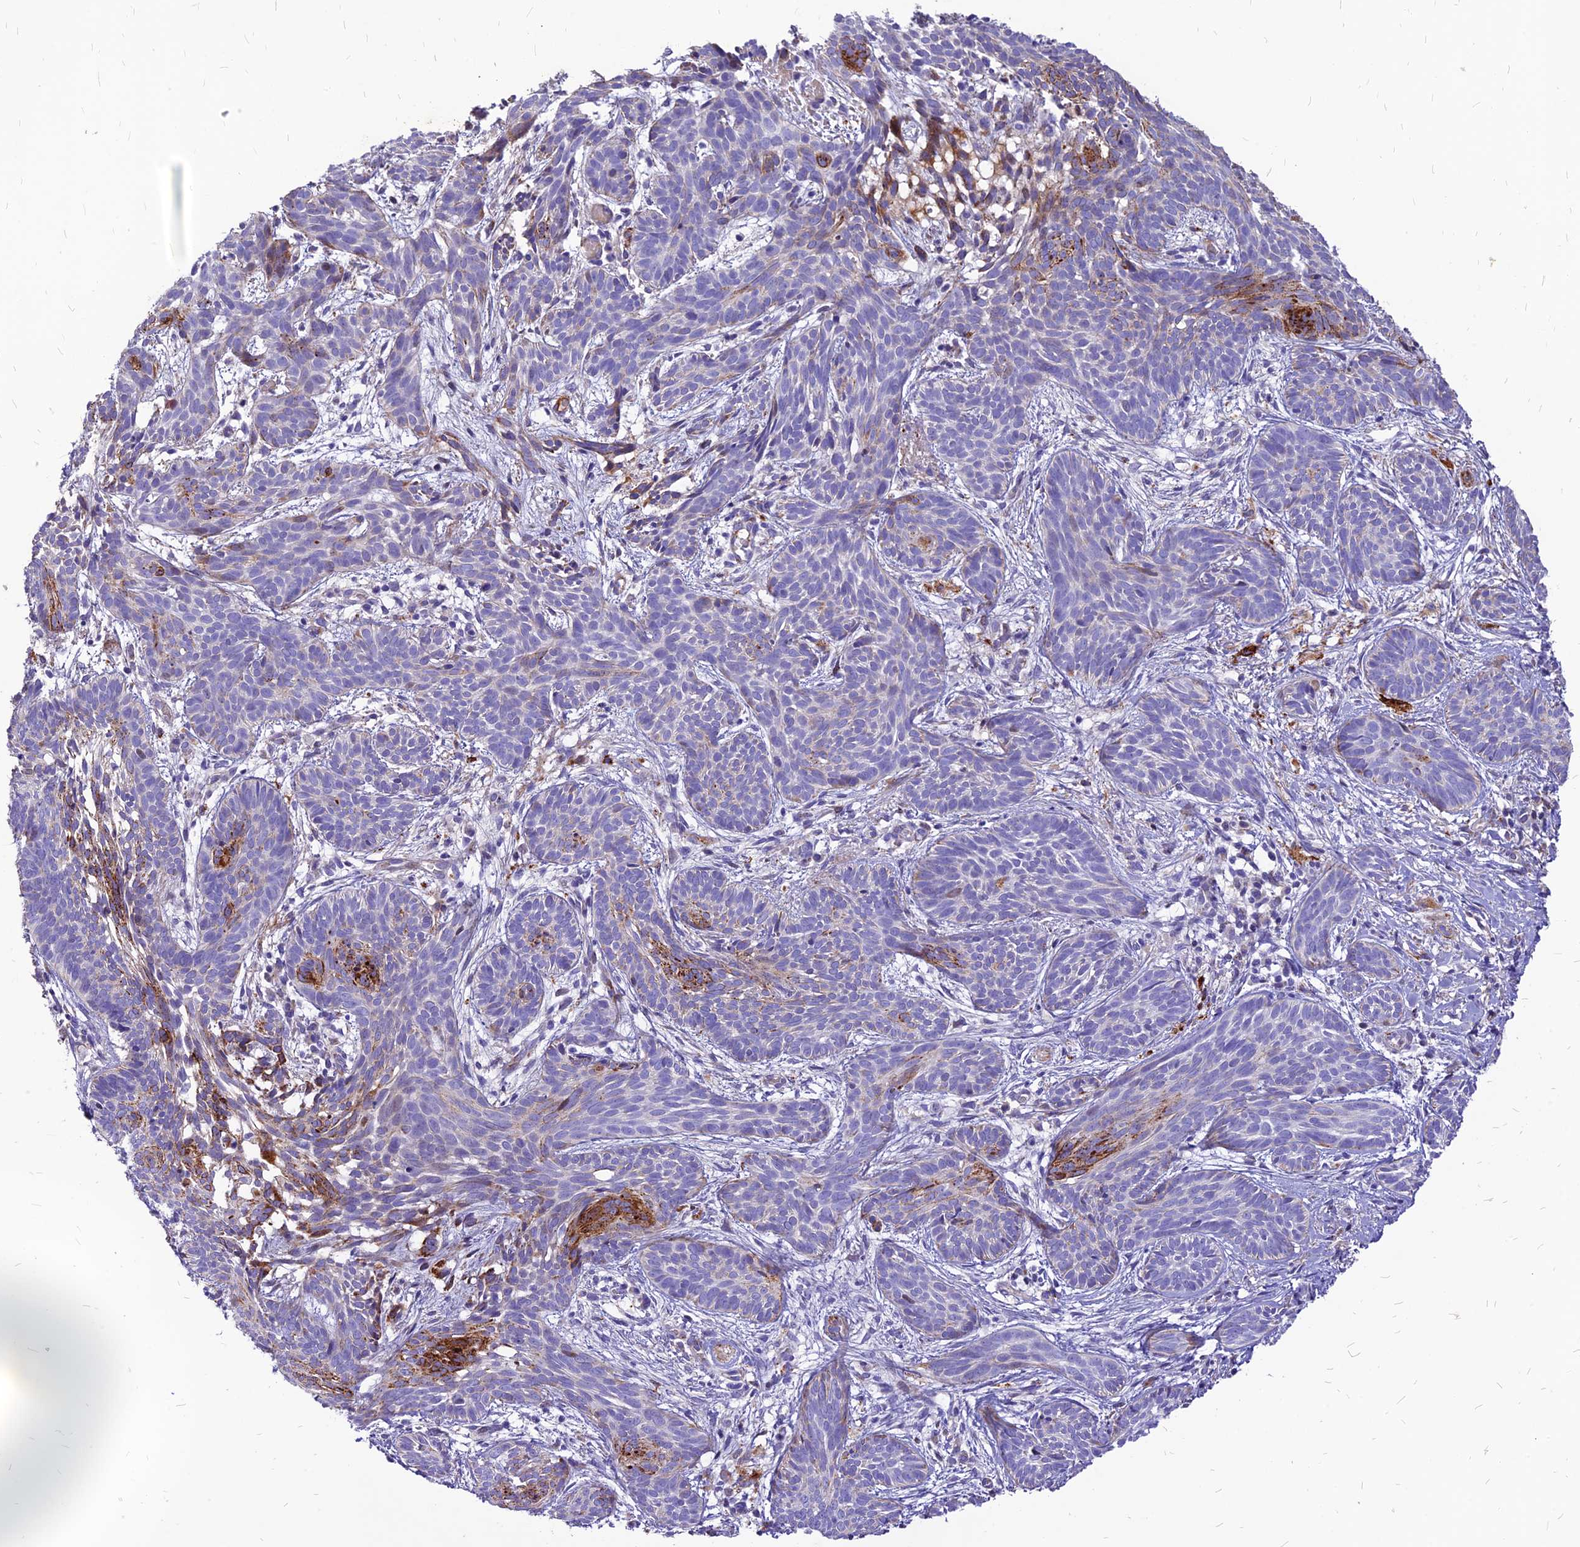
{"staining": {"intensity": "negative", "quantity": "none", "location": "none"}, "tissue": "skin cancer", "cell_type": "Tumor cells", "image_type": "cancer", "snomed": [{"axis": "morphology", "description": "Basal cell carcinoma"}, {"axis": "topography", "description": "Skin"}], "caption": "Immunohistochemical staining of human skin cancer (basal cell carcinoma) shows no significant staining in tumor cells. (DAB immunohistochemistry (IHC) with hematoxylin counter stain).", "gene": "RIMOC1", "patient": {"sex": "female", "age": 81}}